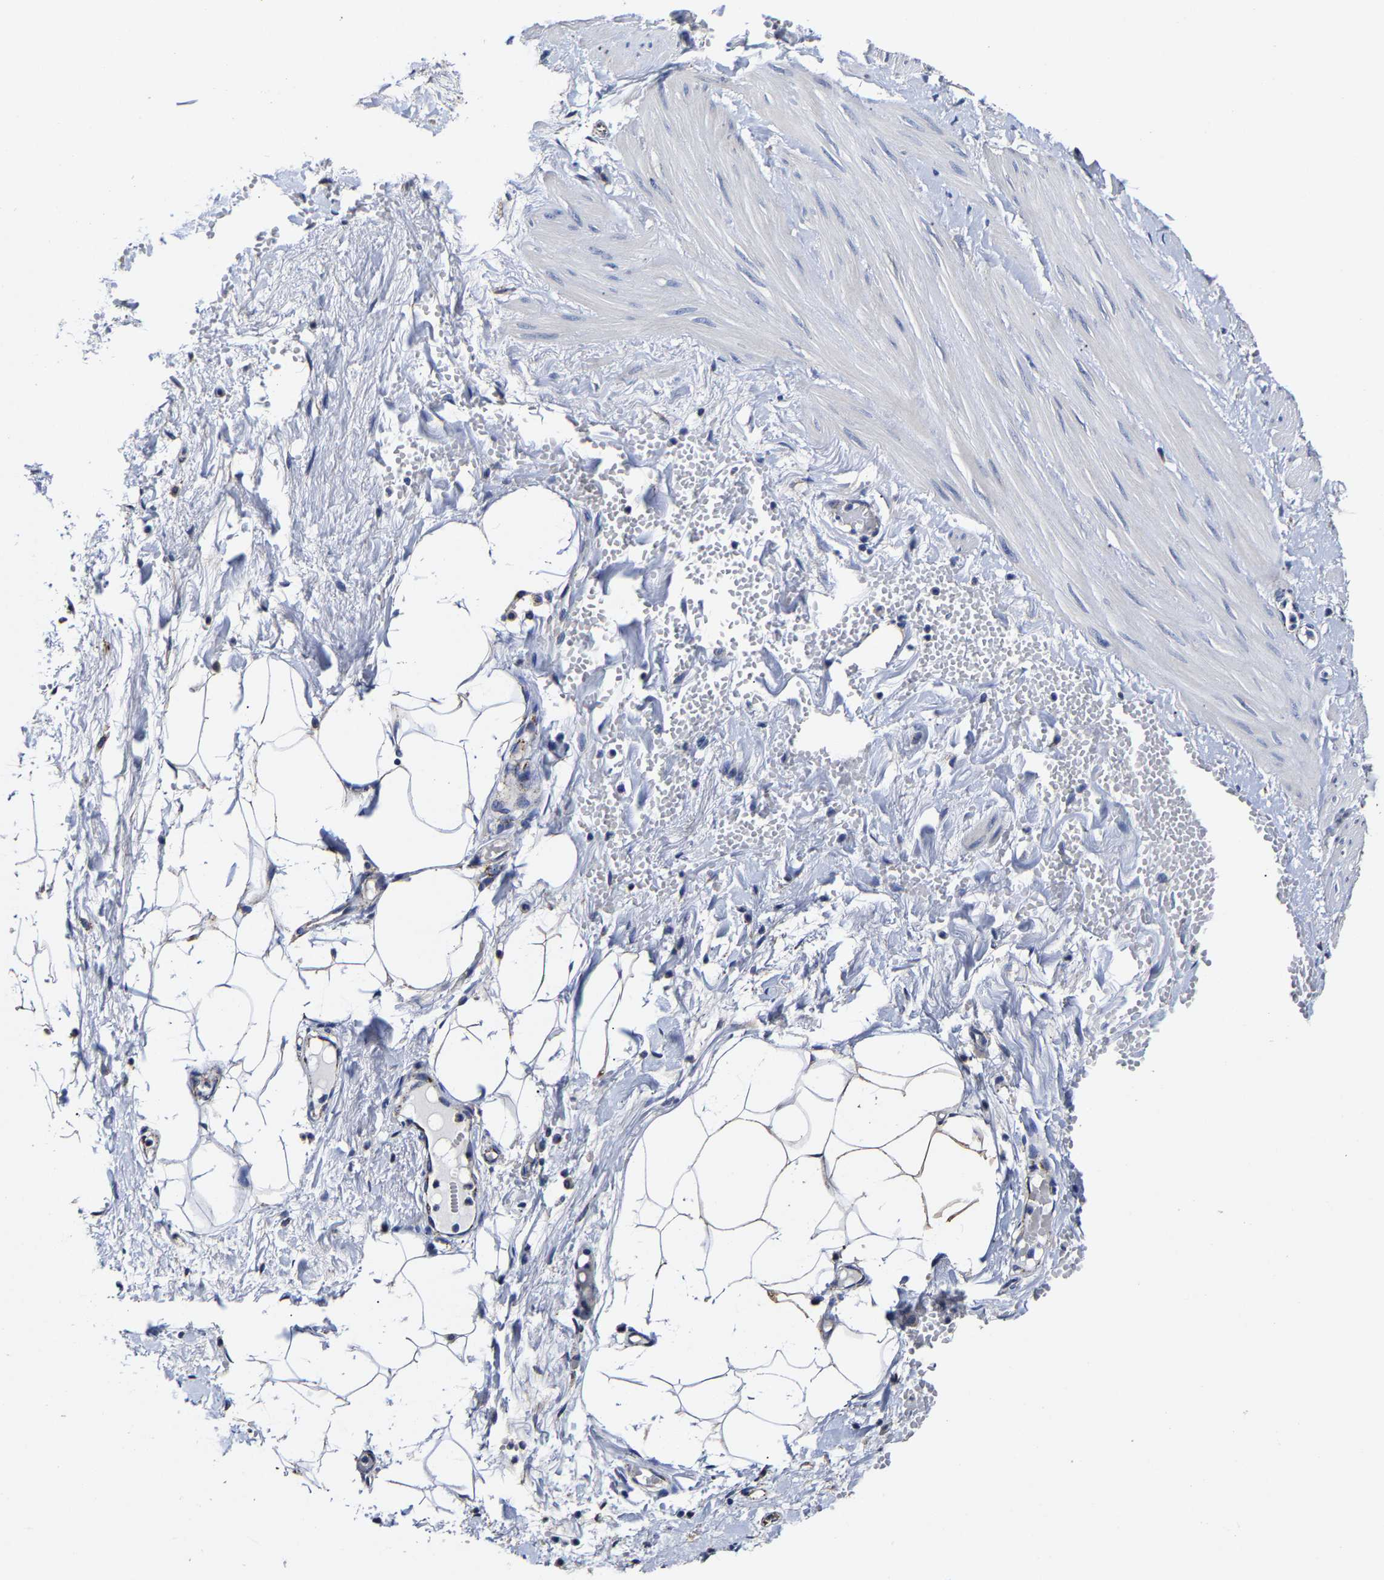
{"staining": {"intensity": "weak", "quantity": ">75%", "location": "cytoplasmic/membranous"}, "tissue": "adipose tissue", "cell_type": "Adipocytes", "image_type": "normal", "snomed": [{"axis": "morphology", "description": "Normal tissue, NOS"}, {"axis": "topography", "description": "Soft tissue"}], "caption": "DAB (3,3'-diaminobenzidine) immunohistochemical staining of normal adipose tissue demonstrates weak cytoplasmic/membranous protein positivity in approximately >75% of adipocytes.", "gene": "AASS", "patient": {"sex": "male", "age": 72}}